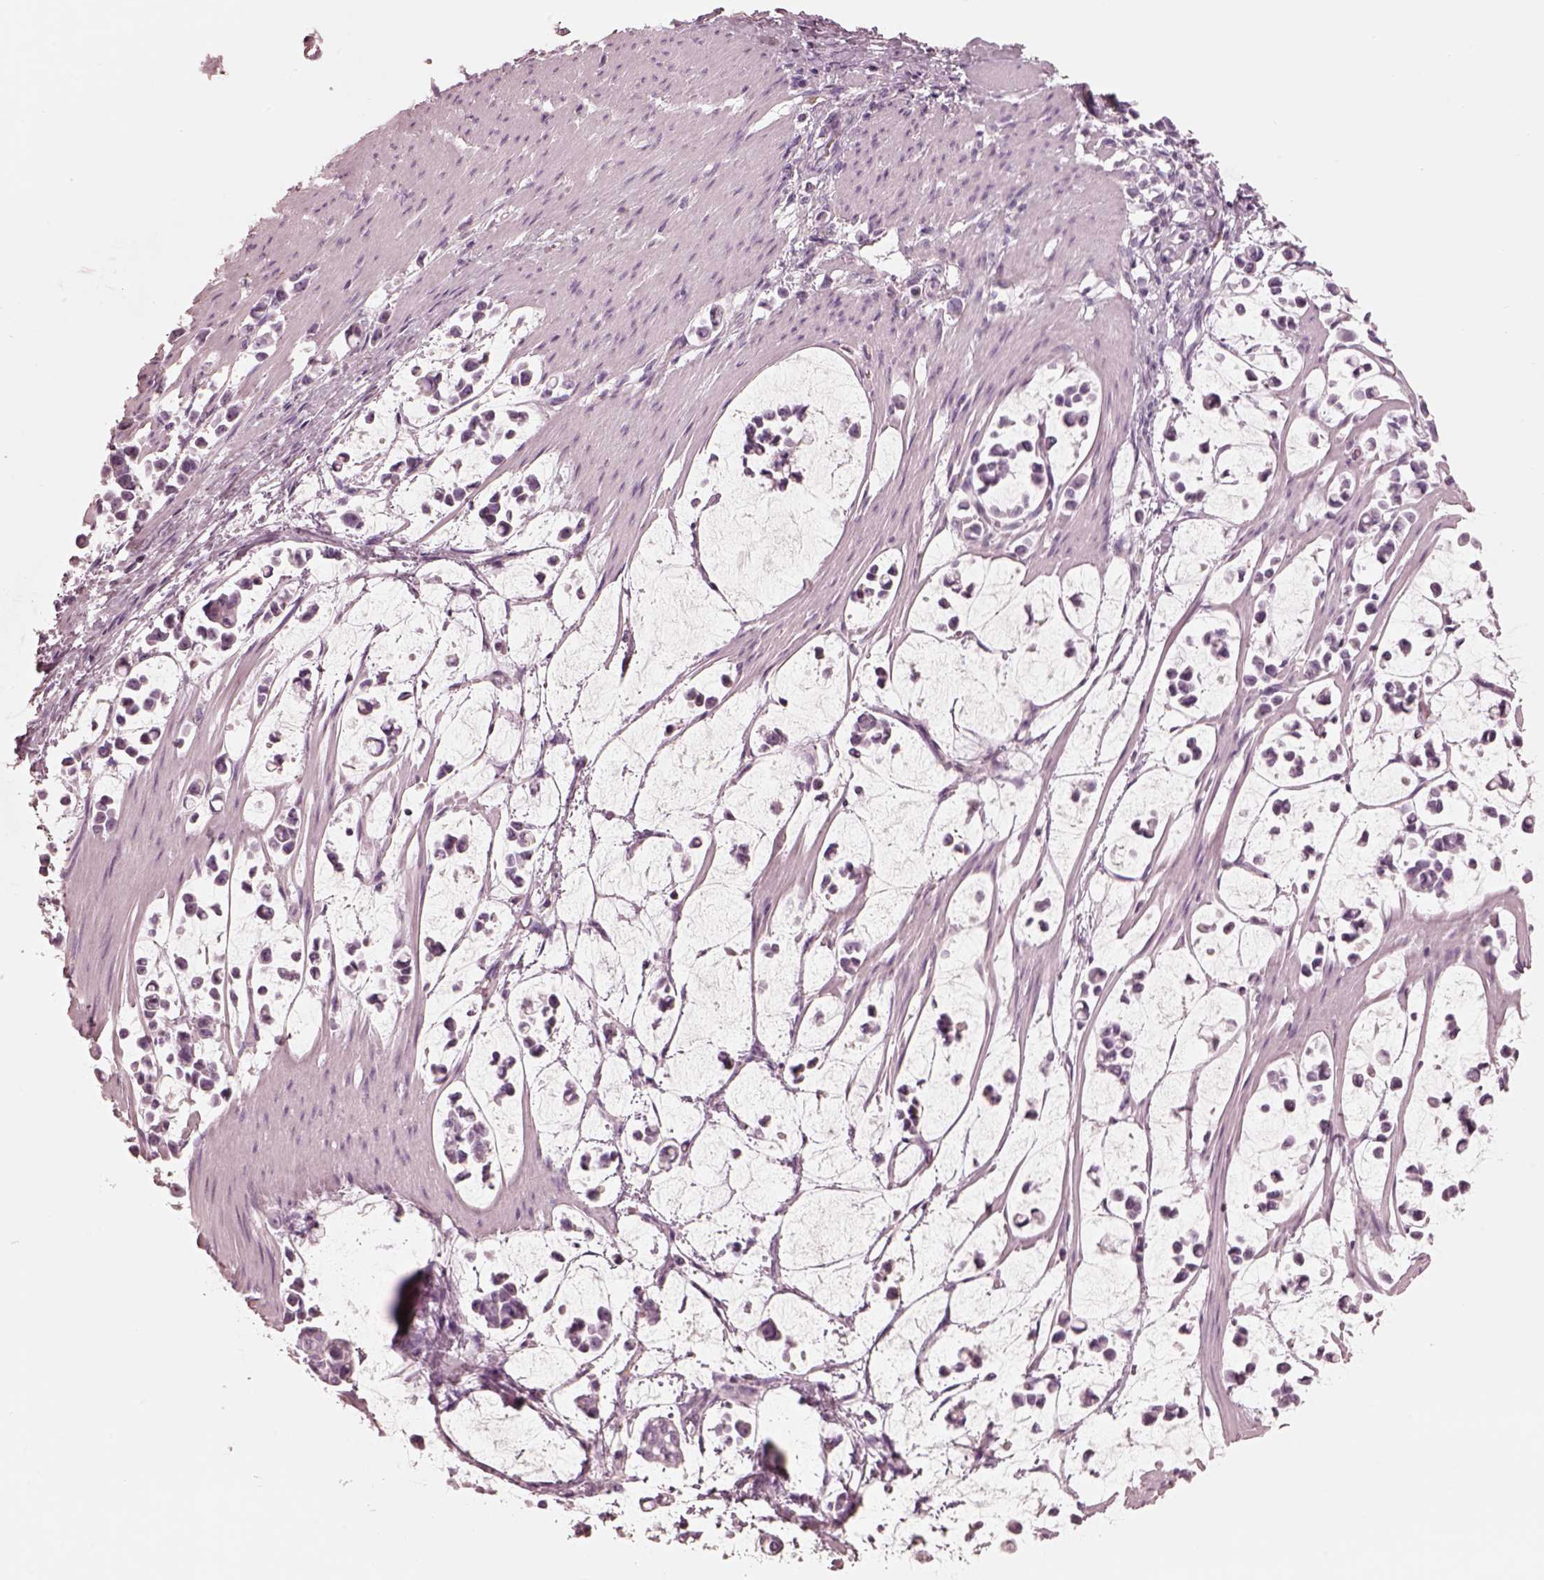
{"staining": {"intensity": "negative", "quantity": "none", "location": "none"}, "tissue": "stomach cancer", "cell_type": "Tumor cells", "image_type": "cancer", "snomed": [{"axis": "morphology", "description": "Adenocarcinoma, NOS"}, {"axis": "topography", "description": "Stomach"}], "caption": "A high-resolution histopathology image shows immunohistochemistry (IHC) staining of stomach cancer, which reveals no significant staining in tumor cells.", "gene": "CADM2", "patient": {"sex": "male", "age": 82}}